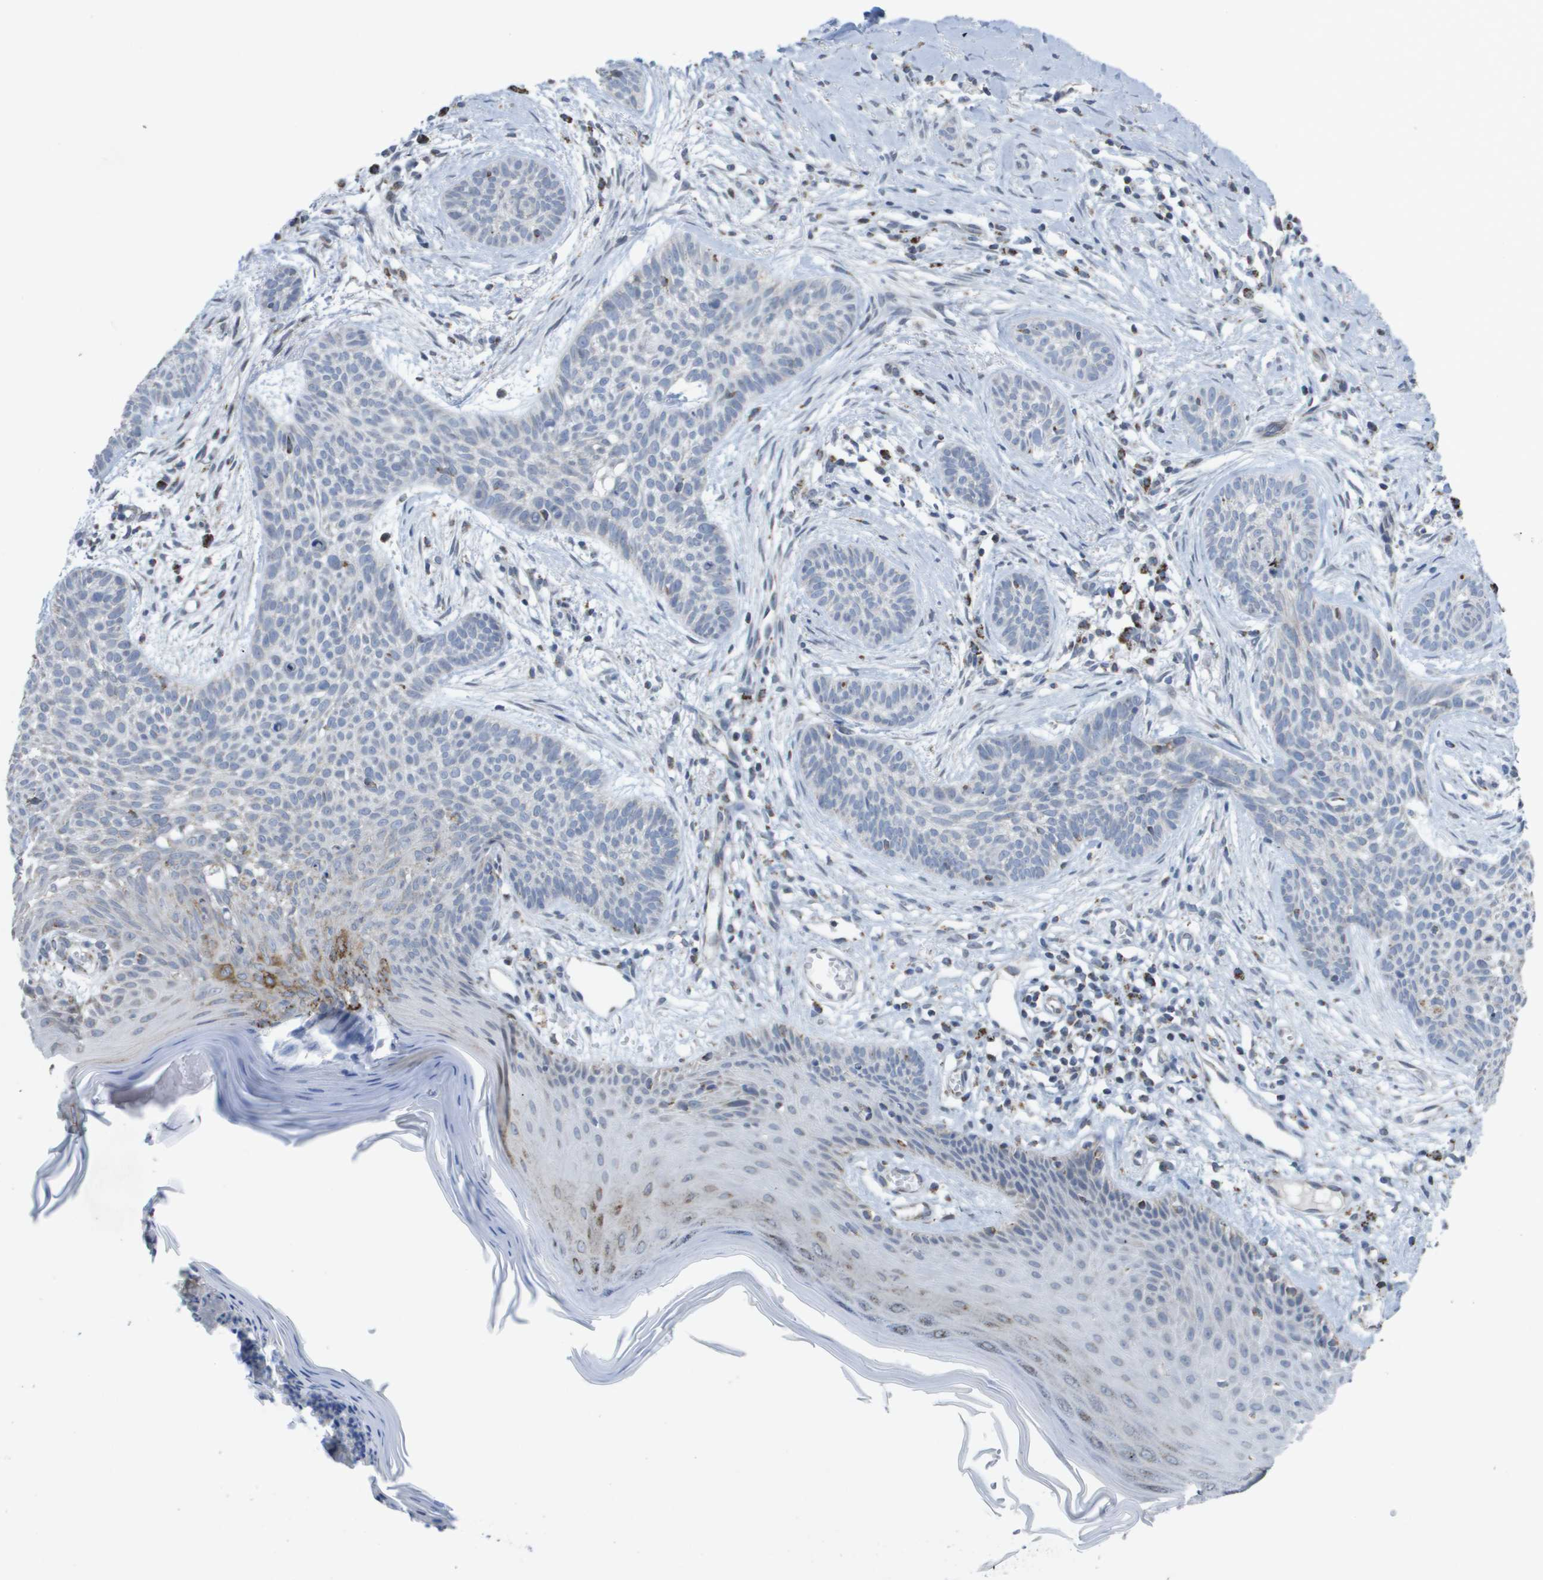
{"staining": {"intensity": "negative", "quantity": "none", "location": "none"}, "tissue": "skin cancer", "cell_type": "Tumor cells", "image_type": "cancer", "snomed": [{"axis": "morphology", "description": "Basal cell carcinoma"}, {"axis": "topography", "description": "Skin"}], "caption": "Tumor cells are negative for protein expression in human skin cancer (basal cell carcinoma).", "gene": "TMEM223", "patient": {"sex": "female", "age": 59}}